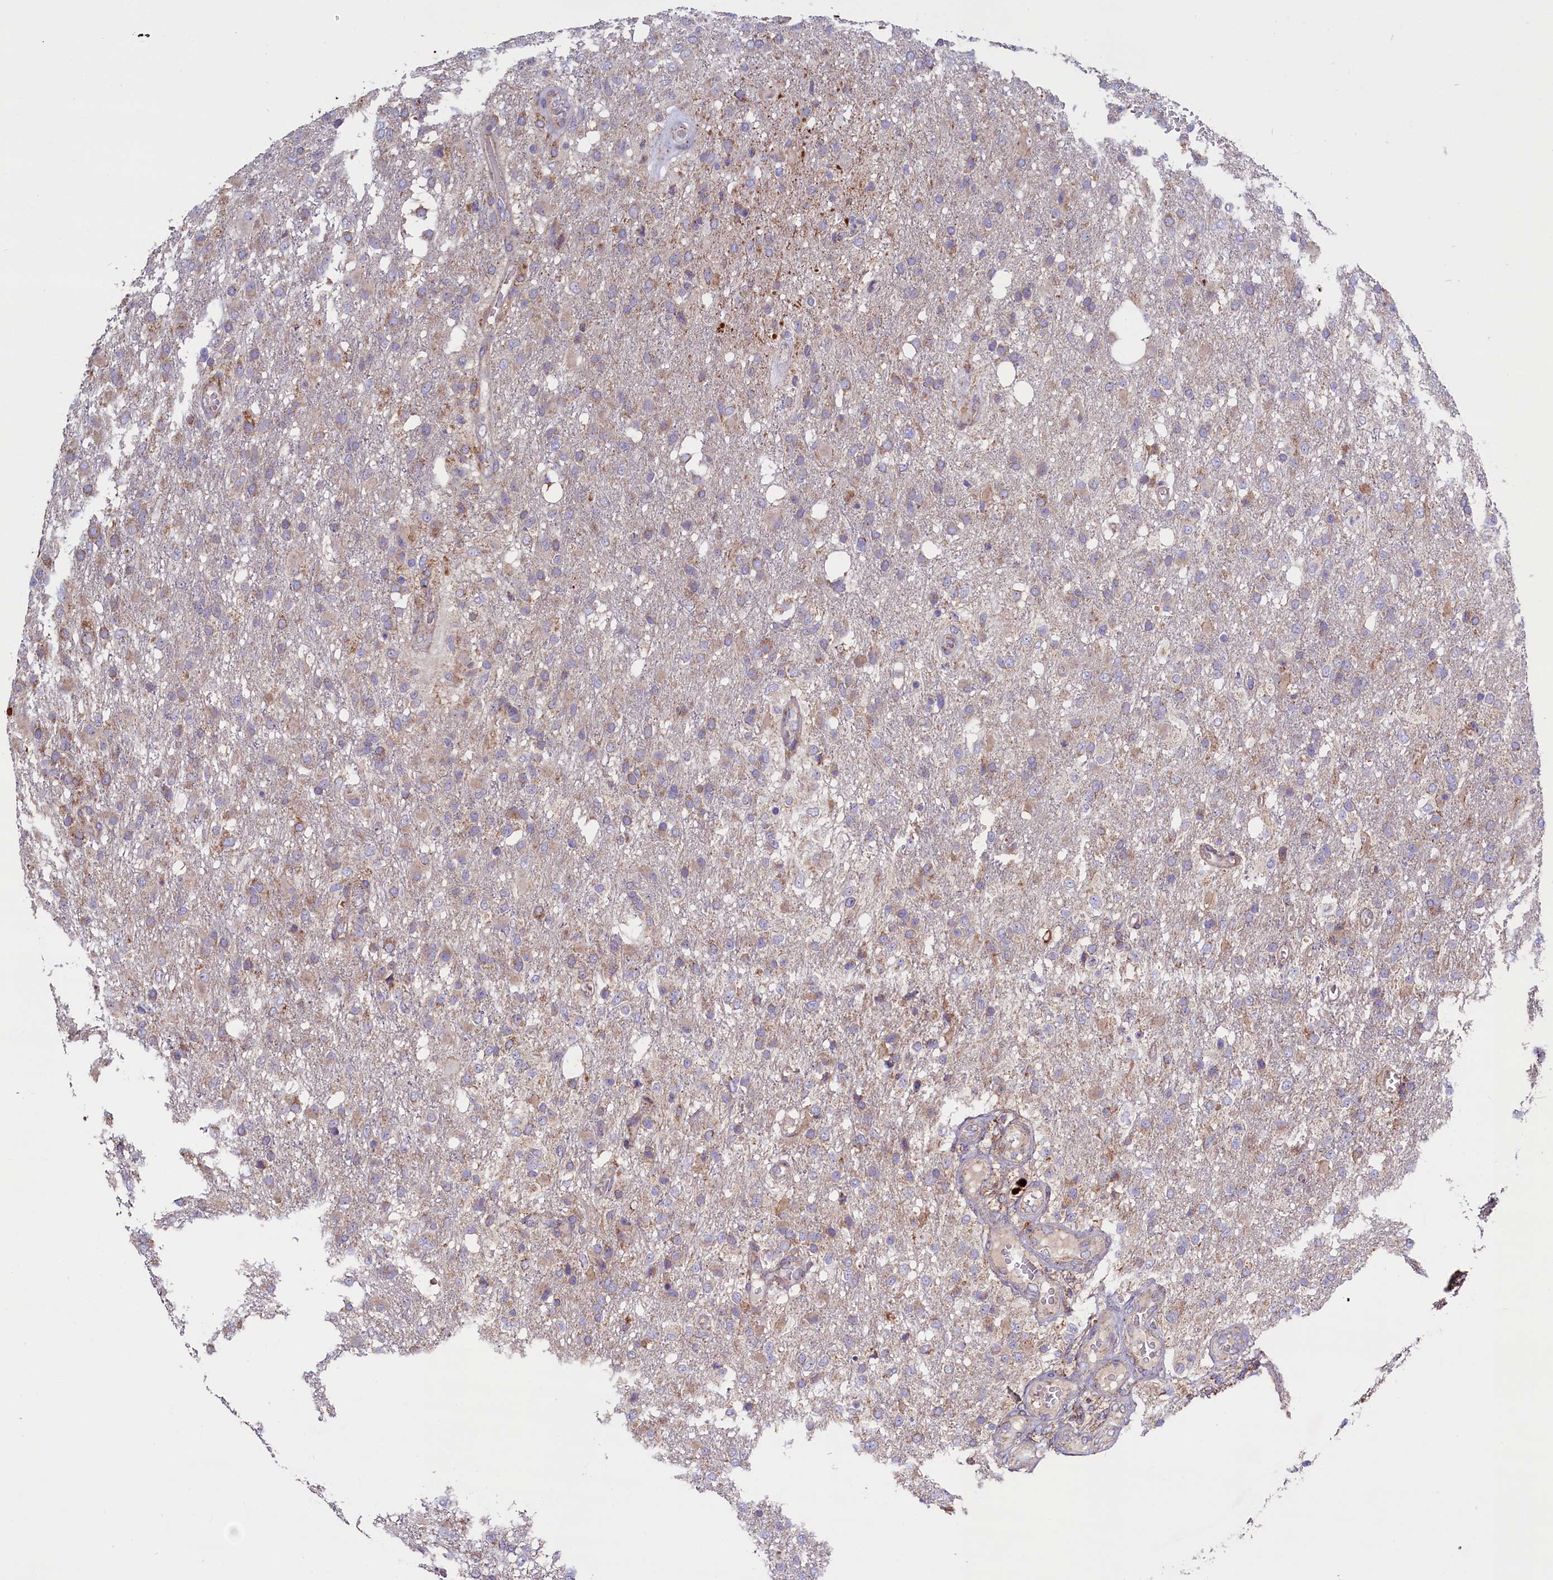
{"staining": {"intensity": "weak", "quantity": "<25%", "location": "cytoplasmic/membranous"}, "tissue": "glioma", "cell_type": "Tumor cells", "image_type": "cancer", "snomed": [{"axis": "morphology", "description": "Glioma, malignant, High grade"}, {"axis": "topography", "description": "Brain"}], "caption": "There is no significant staining in tumor cells of glioma.", "gene": "ZSWIM1", "patient": {"sex": "female", "age": 74}}